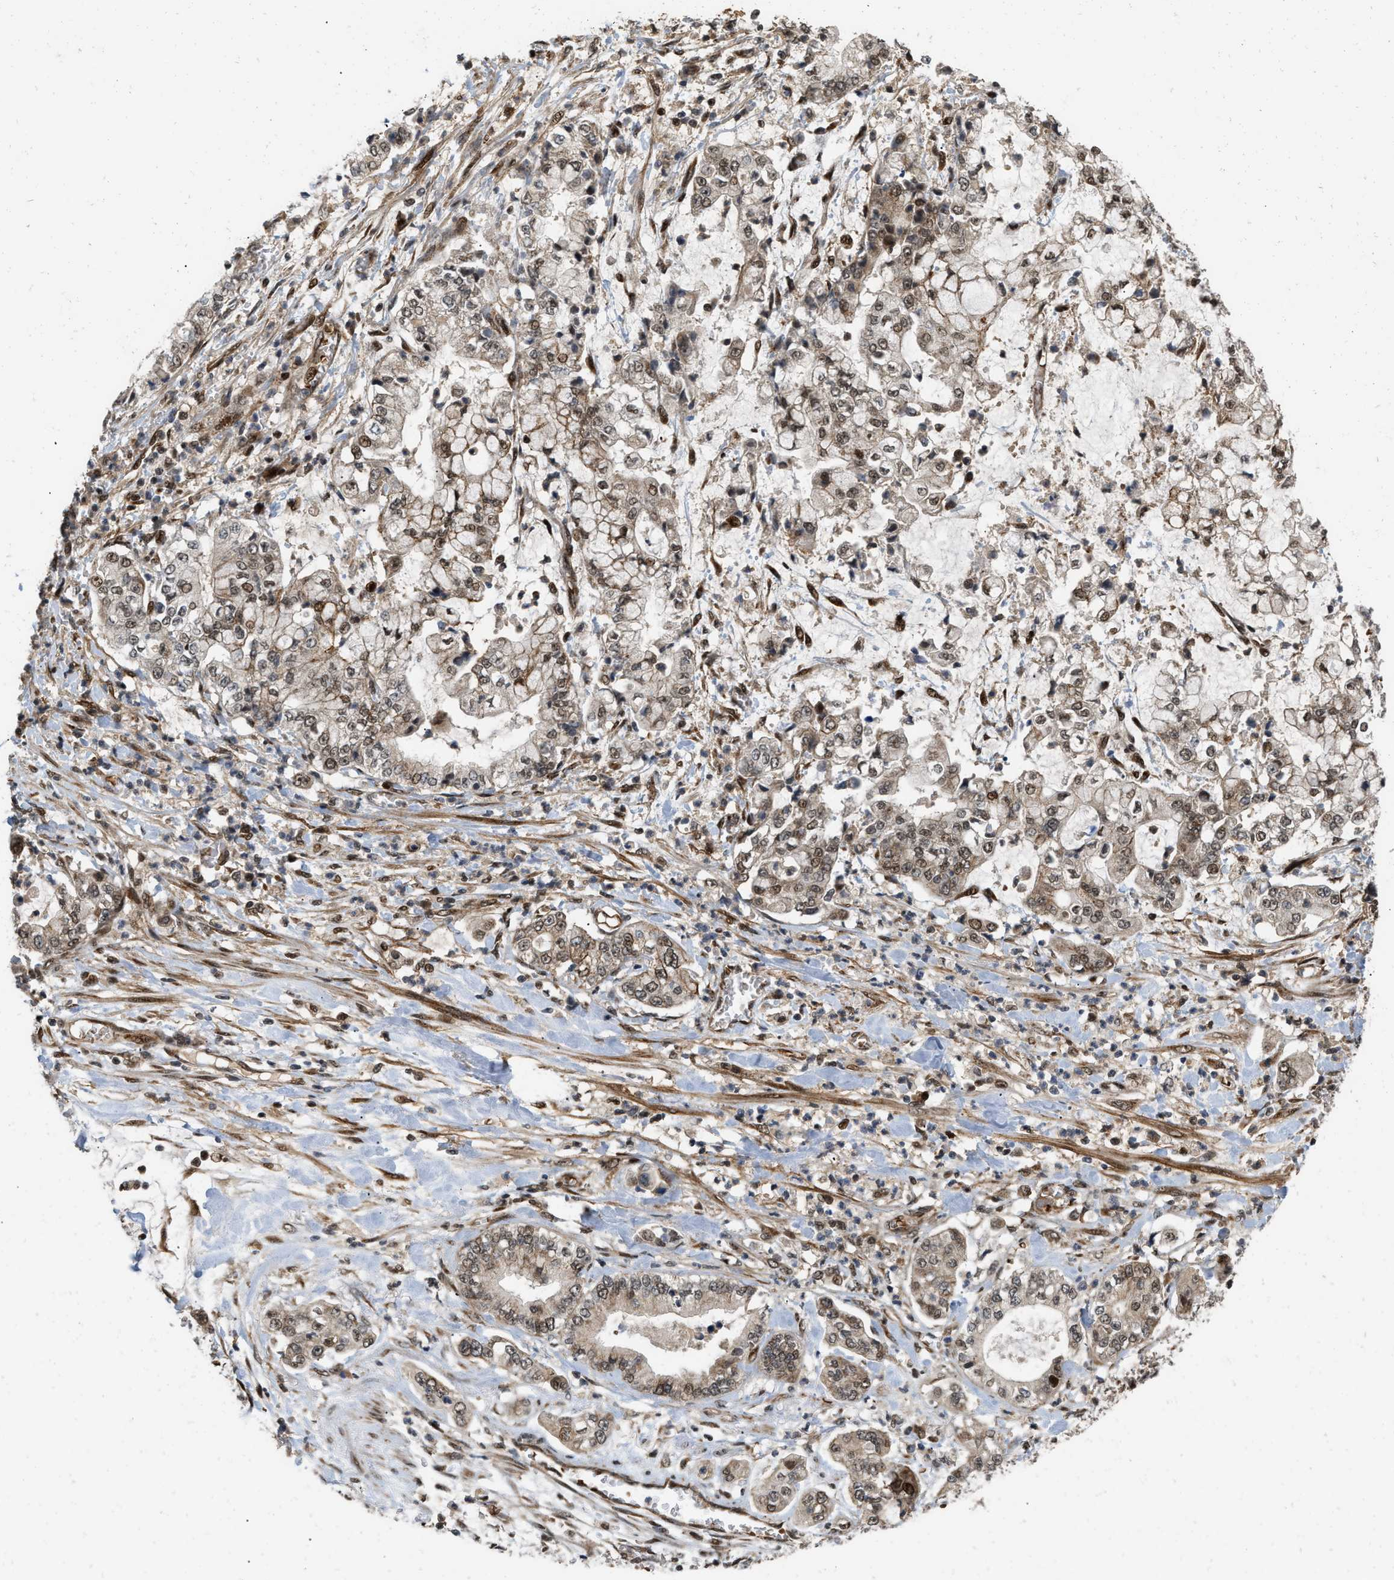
{"staining": {"intensity": "moderate", "quantity": ">75%", "location": "nuclear"}, "tissue": "stomach cancer", "cell_type": "Tumor cells", "image_type": "cancer", "snomed": [{"axis": "morphology", "description": "Adenocarcinoma, NOS"}, {"axis": "topography", "description": "Stomach"}], "caption": "Tumor cells show moderate nuclear expression in about >75% of cells in stomach cancer (adenocarcinoma).", "gene": "ANKRD11", "patient": {"sex": "male", "age": 76}}